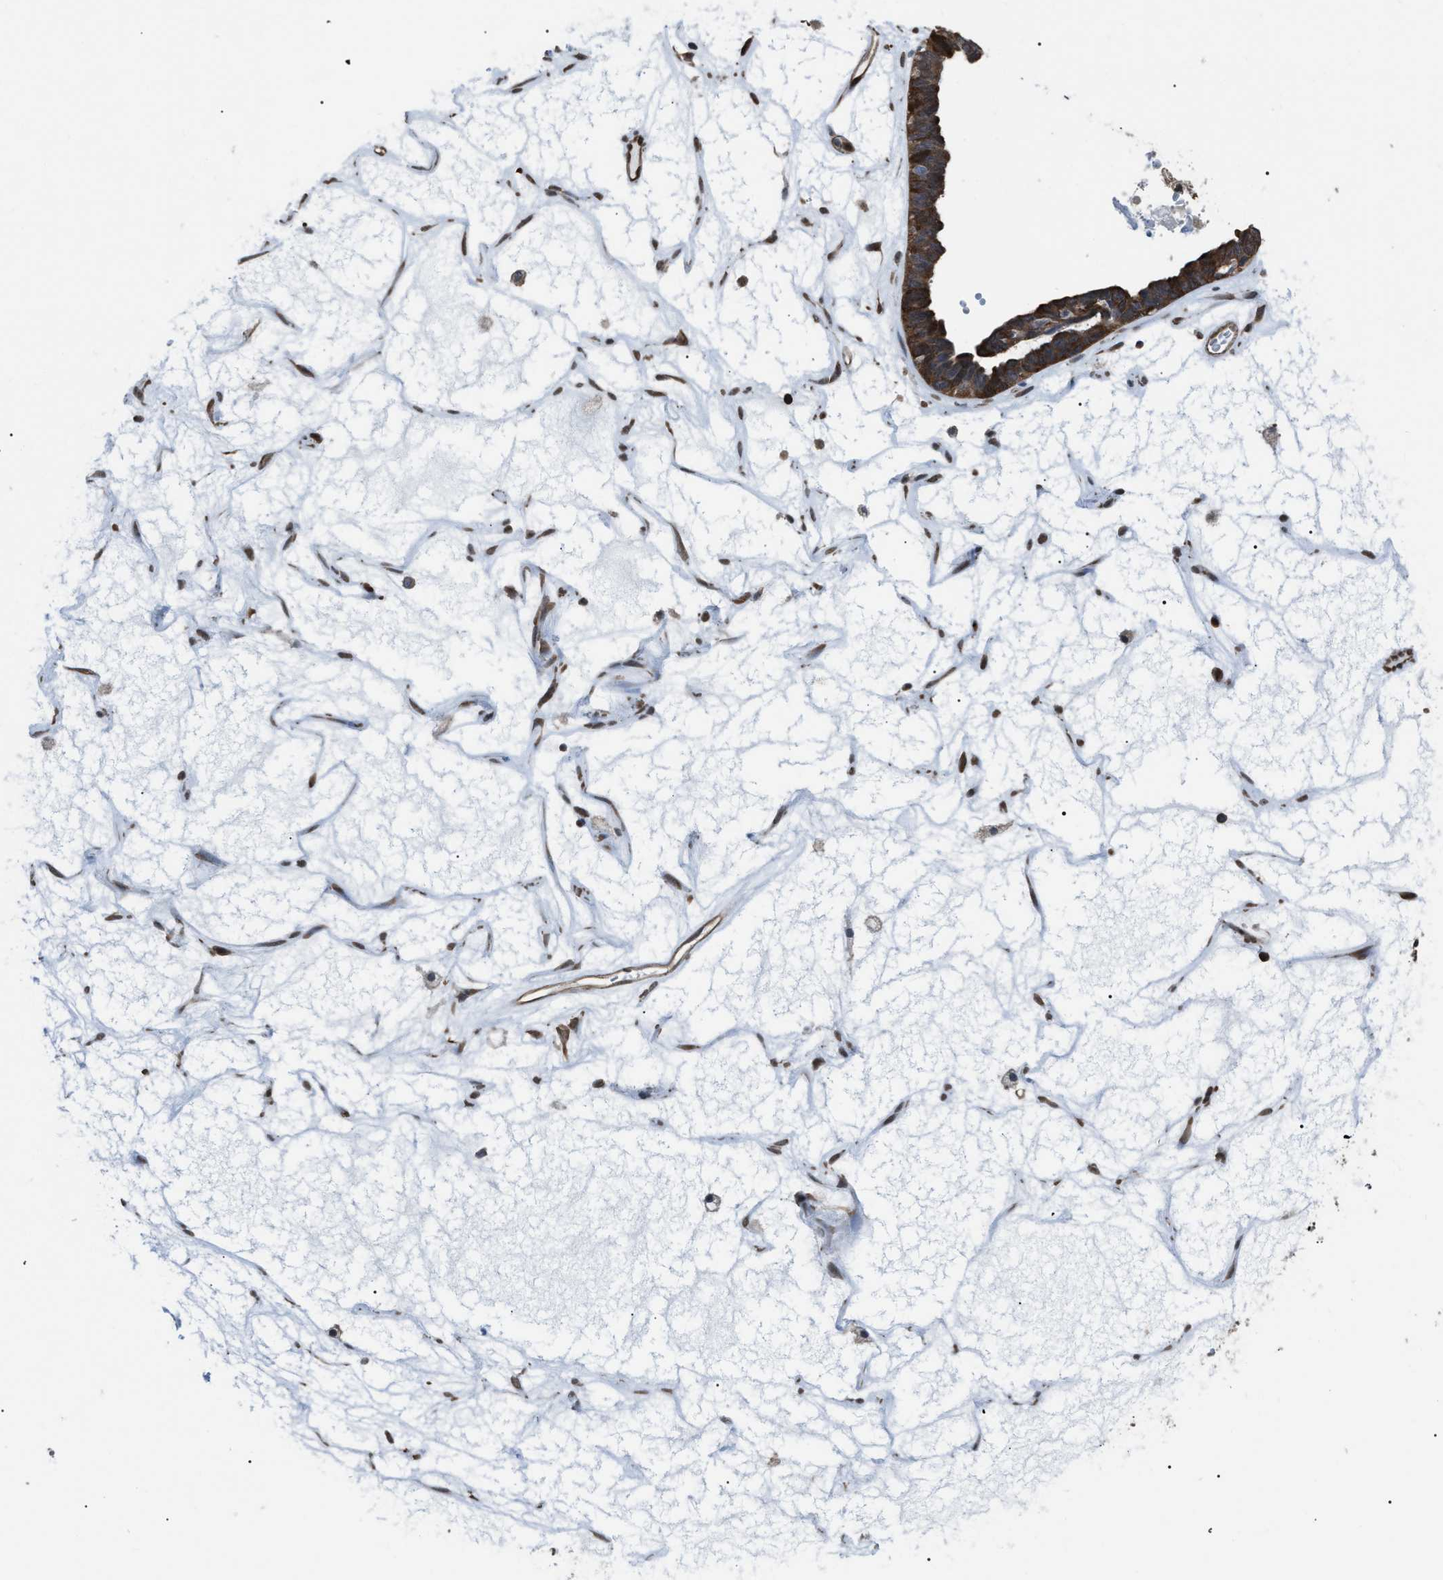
{"staining": {"intensity": "strong", "quantity": ">75%", "location": "cytoplasmic/membranous"}, "tissue": "ovarian cancer", "cell_type": "Tumor cells", "image_type": "cancer", "snomed": [{"axis": "morphology", "description": "Cystadenocarcinoma, serous, NOS"}, {"axis": "topography", "description": "Ovary"}], "caption": "Serous cystadenocarcinoma (ovarian) was stained to show a protein in brown. There is high levels of strong cytoplasmic/membranous positivity in about >75% of tumor cells.", "gene": "PDCD5", "patient": {"sex": "female", "age": 79}}